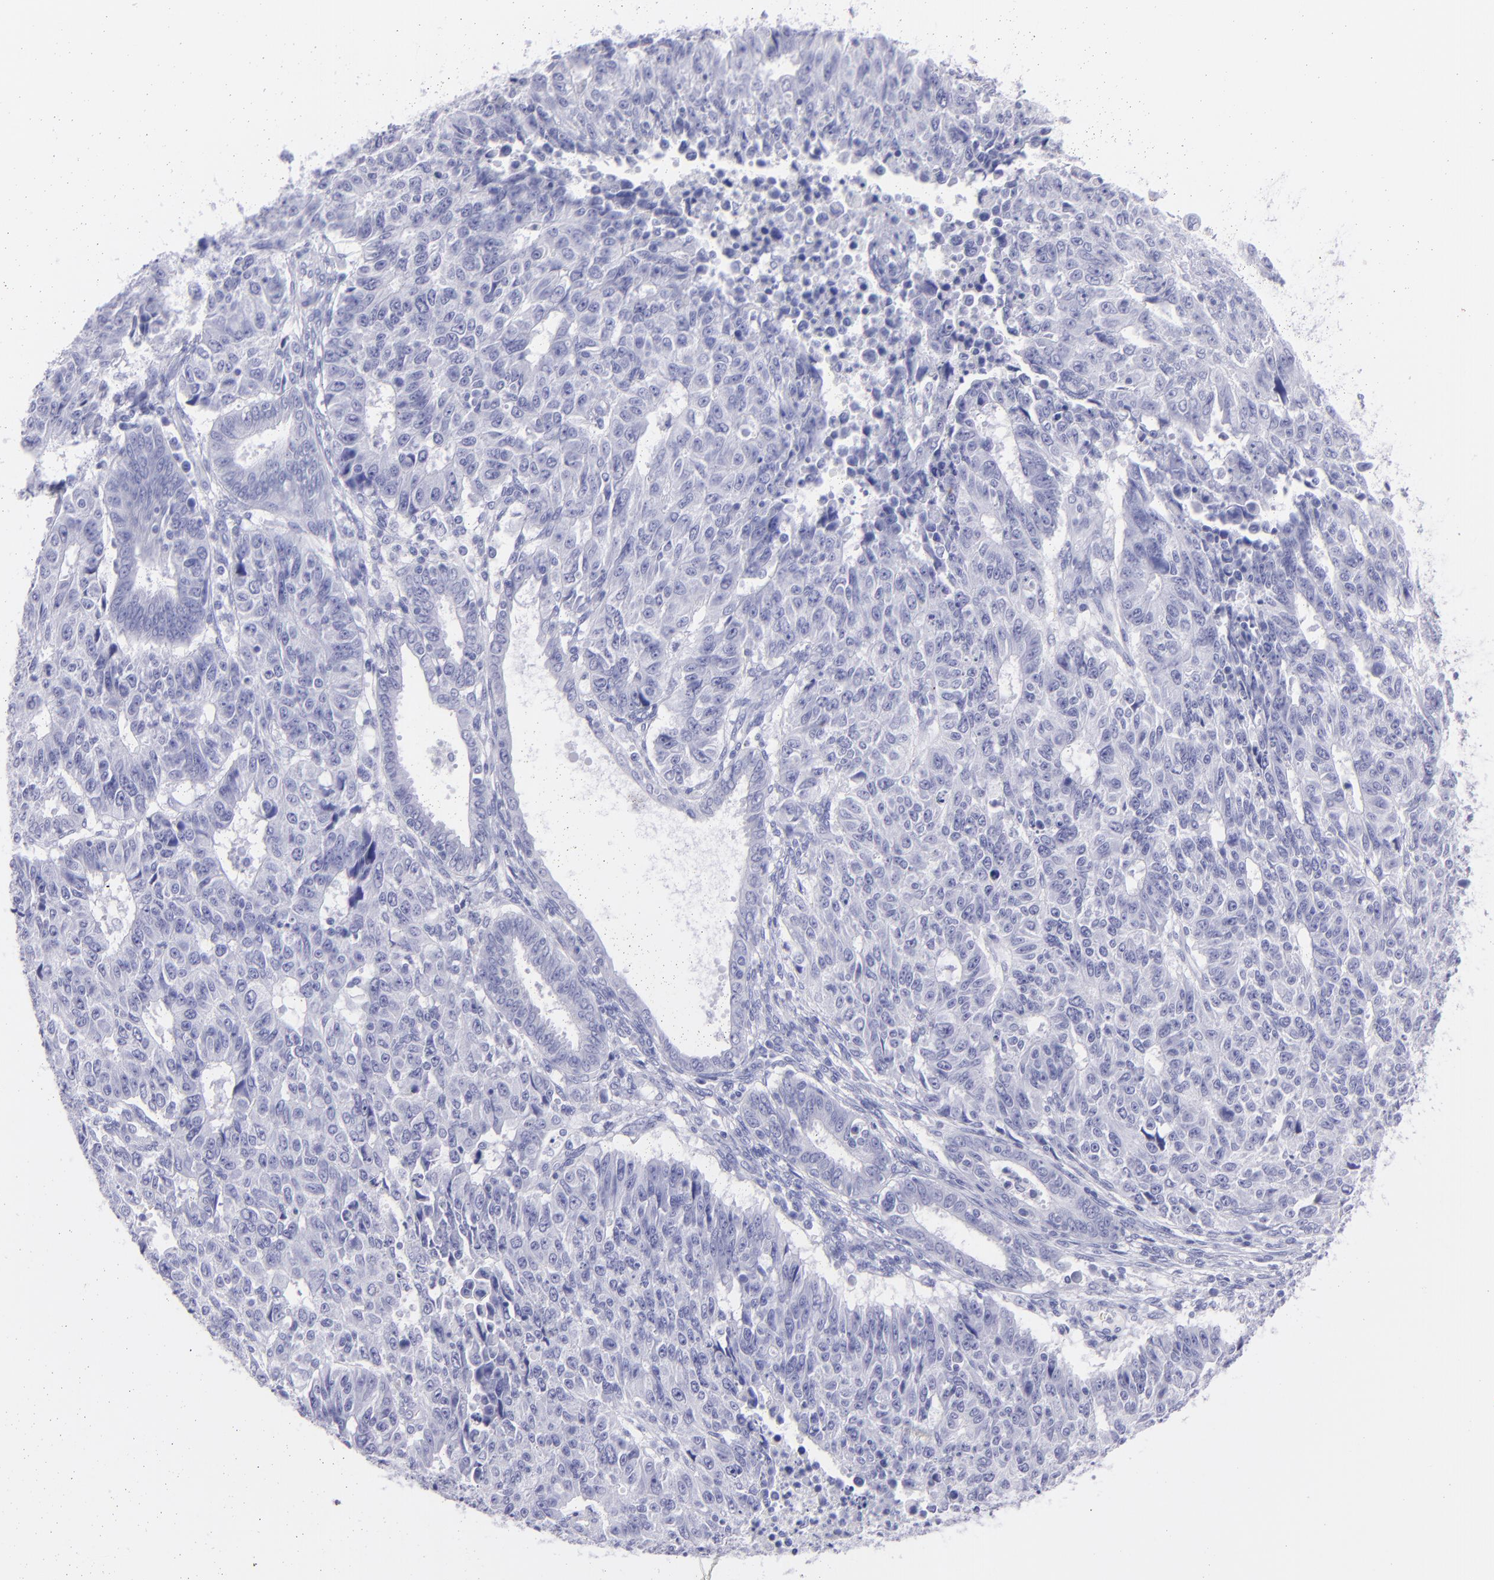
{"staining": {"intensity": "negative", "quantity": "none", "location": "none"}, "tissue": "endometrial cancer", "cell_type": "Tumor cells", "image_type": "cancer", "snomed": [{"axis": "morphology", "description": "Adenocarcinoma, NOS"}, {"axis": "topography", "description": "Endometrium"}], "caption": "Tumor cells are negative for brown protein staining in endometrial cancer (adenocarcinoma).", "gene": "CNP", "patient": {"sex": "female", "age": 42}}